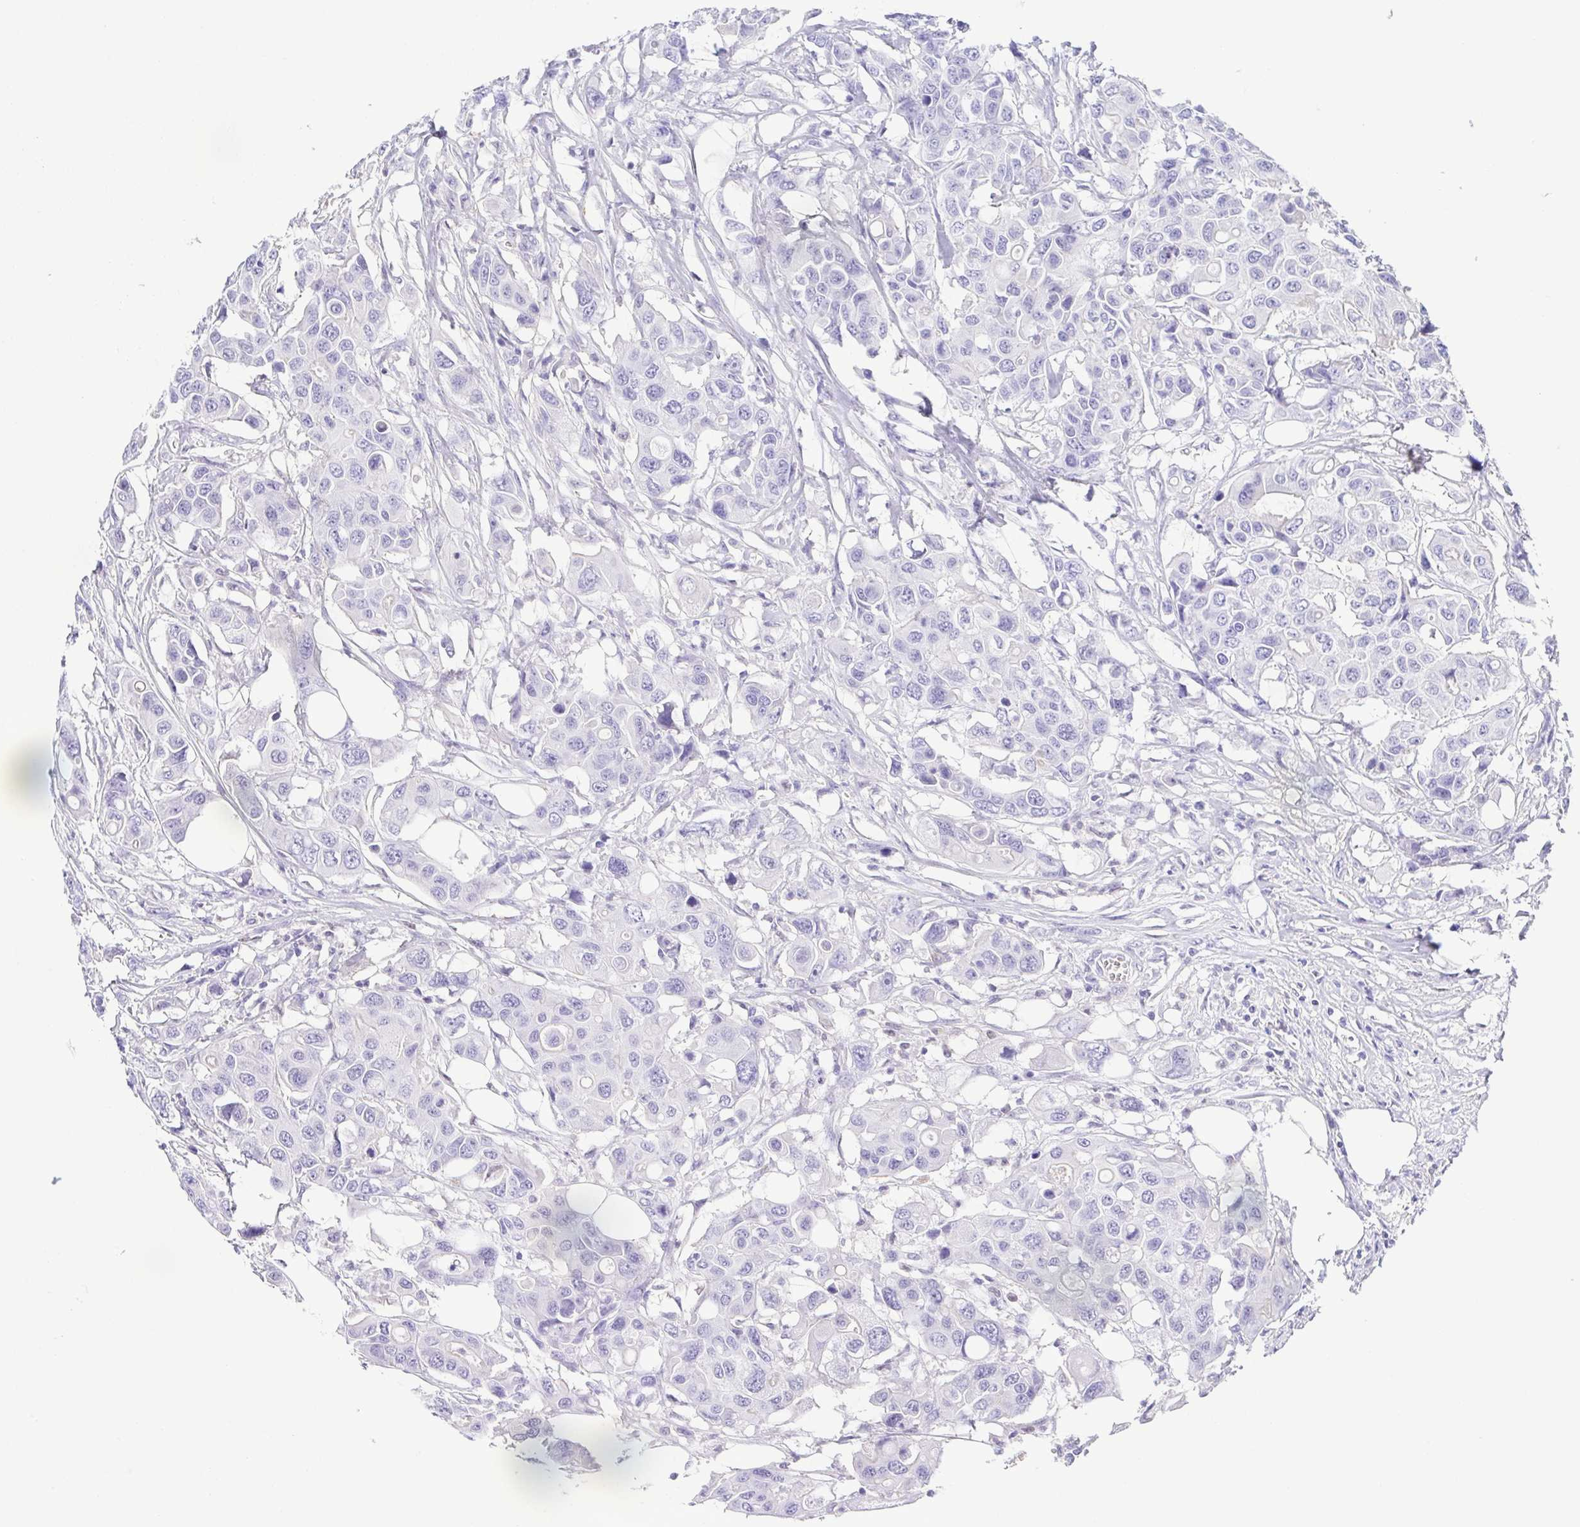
{"staining": {"intensity": "negative", "quantity": "none", "location": "none"}, "tissue": "colorectal cancer", "cell_type": "Tumor cells", "image_type": "cancer", "snomed": [{"axis": "morphology", "description": "Adenocarcinoma, NOS"}, {"axis": "topography", "description": "Colon"}], "caption": "The immunohistochemistry image has no significant staining in tumor cells of colorectal cancer (adenocarcinoma) tissue.", "gene": "EPB42", "patient": {"sex": "male", "age": 77}}